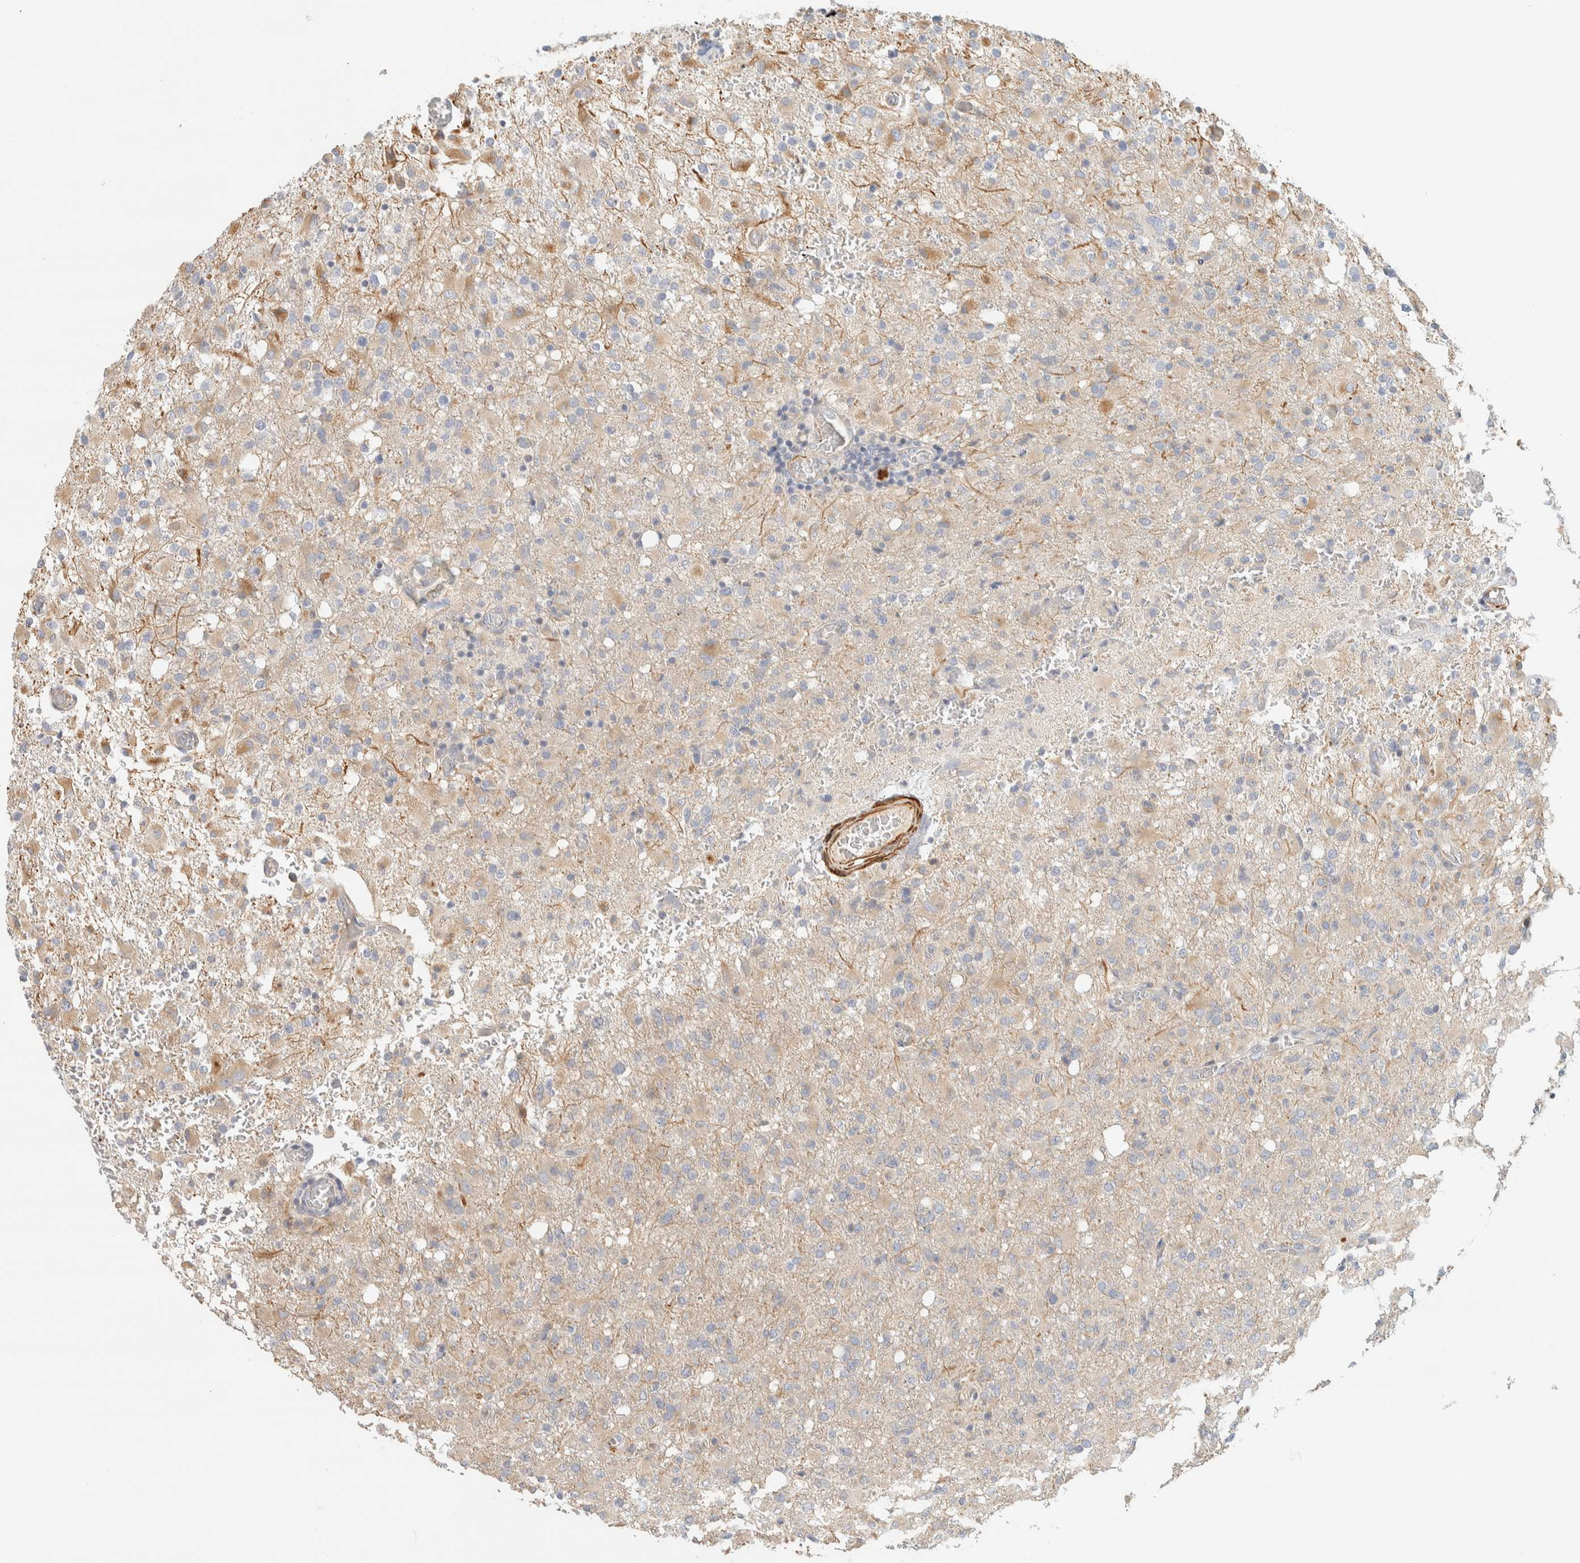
{"staining": {"intensity": "weak", "quantity": "25%-75%", "location": "cytoplasmic/membranous"}, "tissue": "glioma", "cell_type": "Tumor cells", "image_type": "cancer", "snomed": [{"axis": "morphology", "description": "Glioma, malignant, High grade"}, {"axis": "topography", "description": "Brain"}], "caption": "Malignant glioma (high-grade) was stained to show a protein in brown. There is low levels of weak cytoplasmic/membranous expression in approximately 25%-75% of tumor cells.", "gene": "CDR2", "patient": {"sex": "female", "age": 57}}